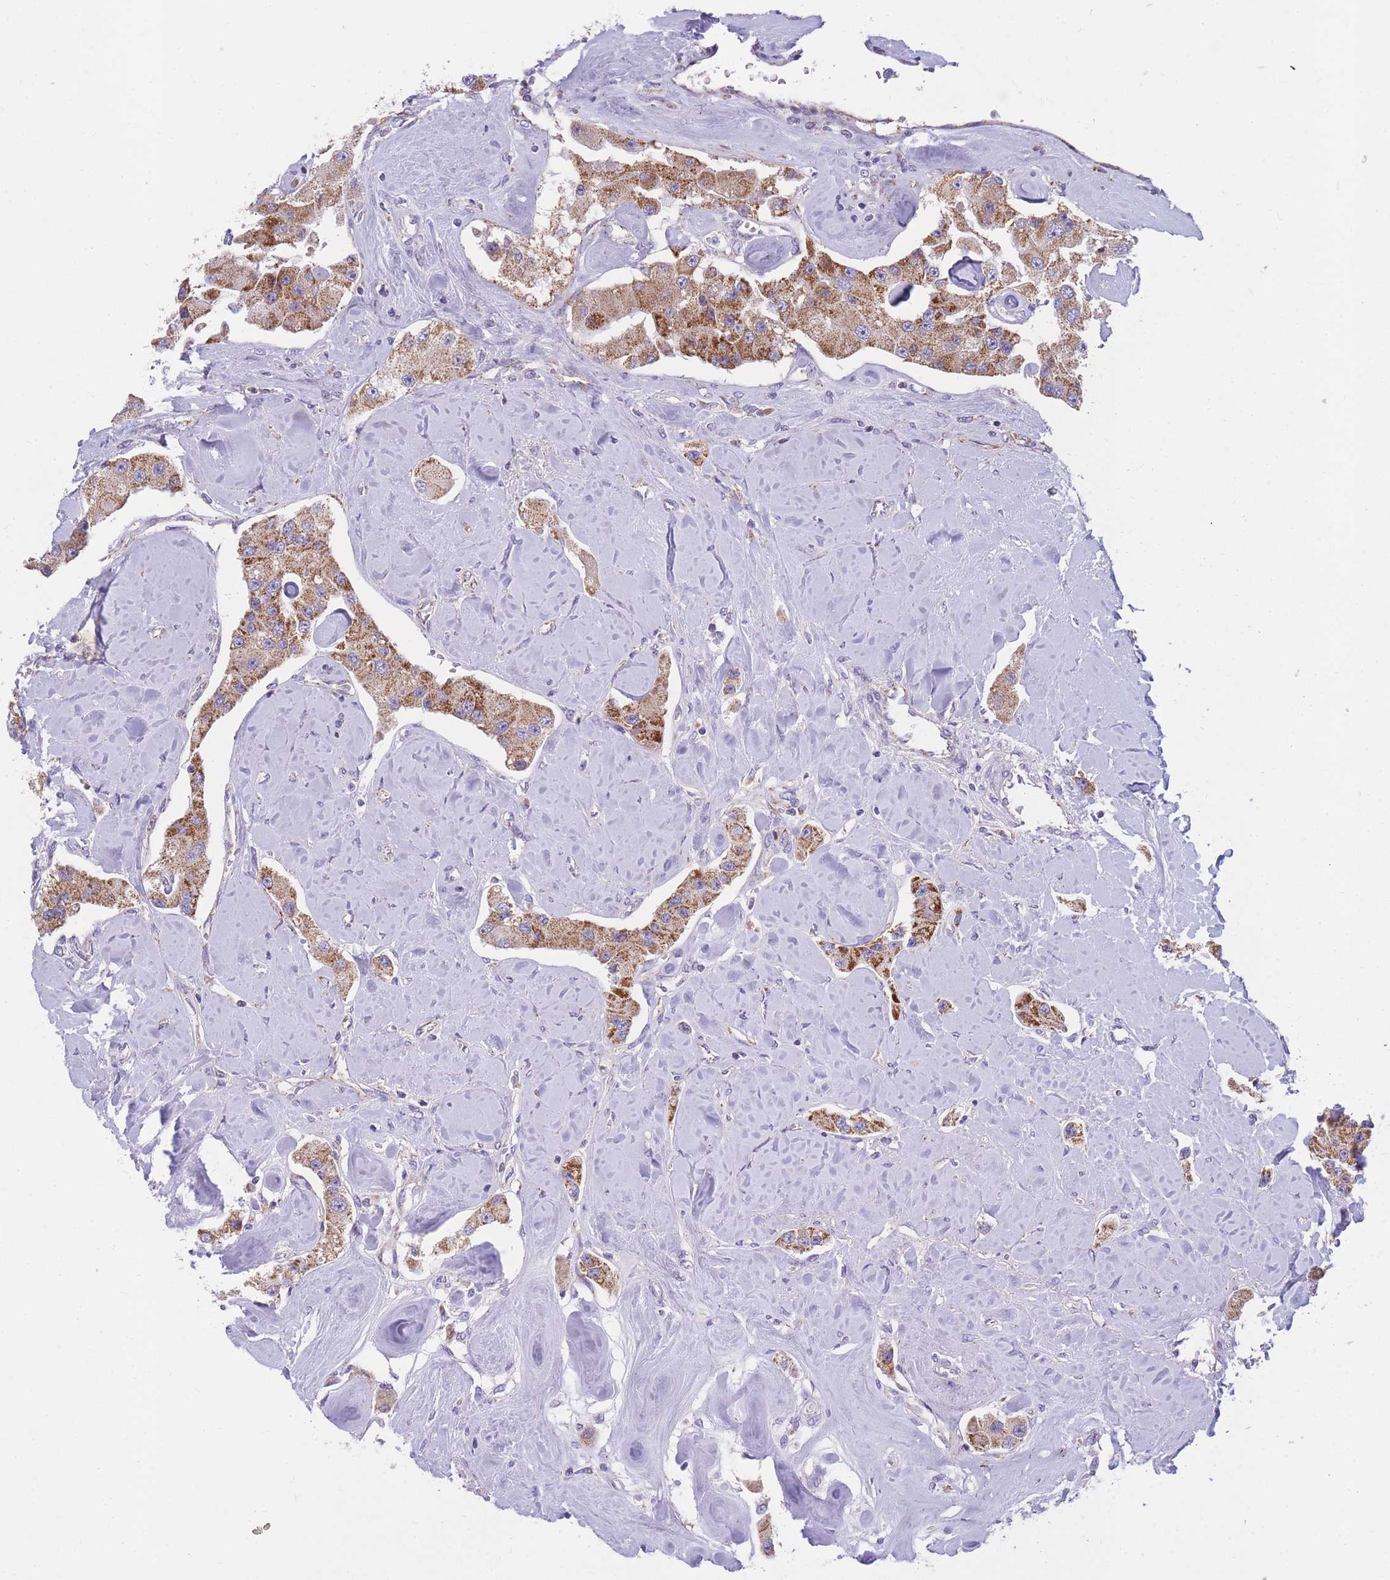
{"staining": {"intensity": "moderate", "quantity": ">75%", "location": "cytoplasmic/membranous"}, "tissue": "carcinoid", "cell_type": "Tumor cells", "image_type": "cancer", "snomed": [{"axis": "morphology", "description": "Carcinoid, malignant, NOS"}, {"axis": "topography", "description": "Pancreas"}], "caption": "An immunohistochemistry photomicrograph of neoplastic tissue is shown. Protein staining in brown highlights moderate cytoplasmic/membranous positivity in carcinoid within tumor cells. Nuclei are stained in blue.", "gene": "MRPS11", "patient": {"sex": "male", "age": 41}}